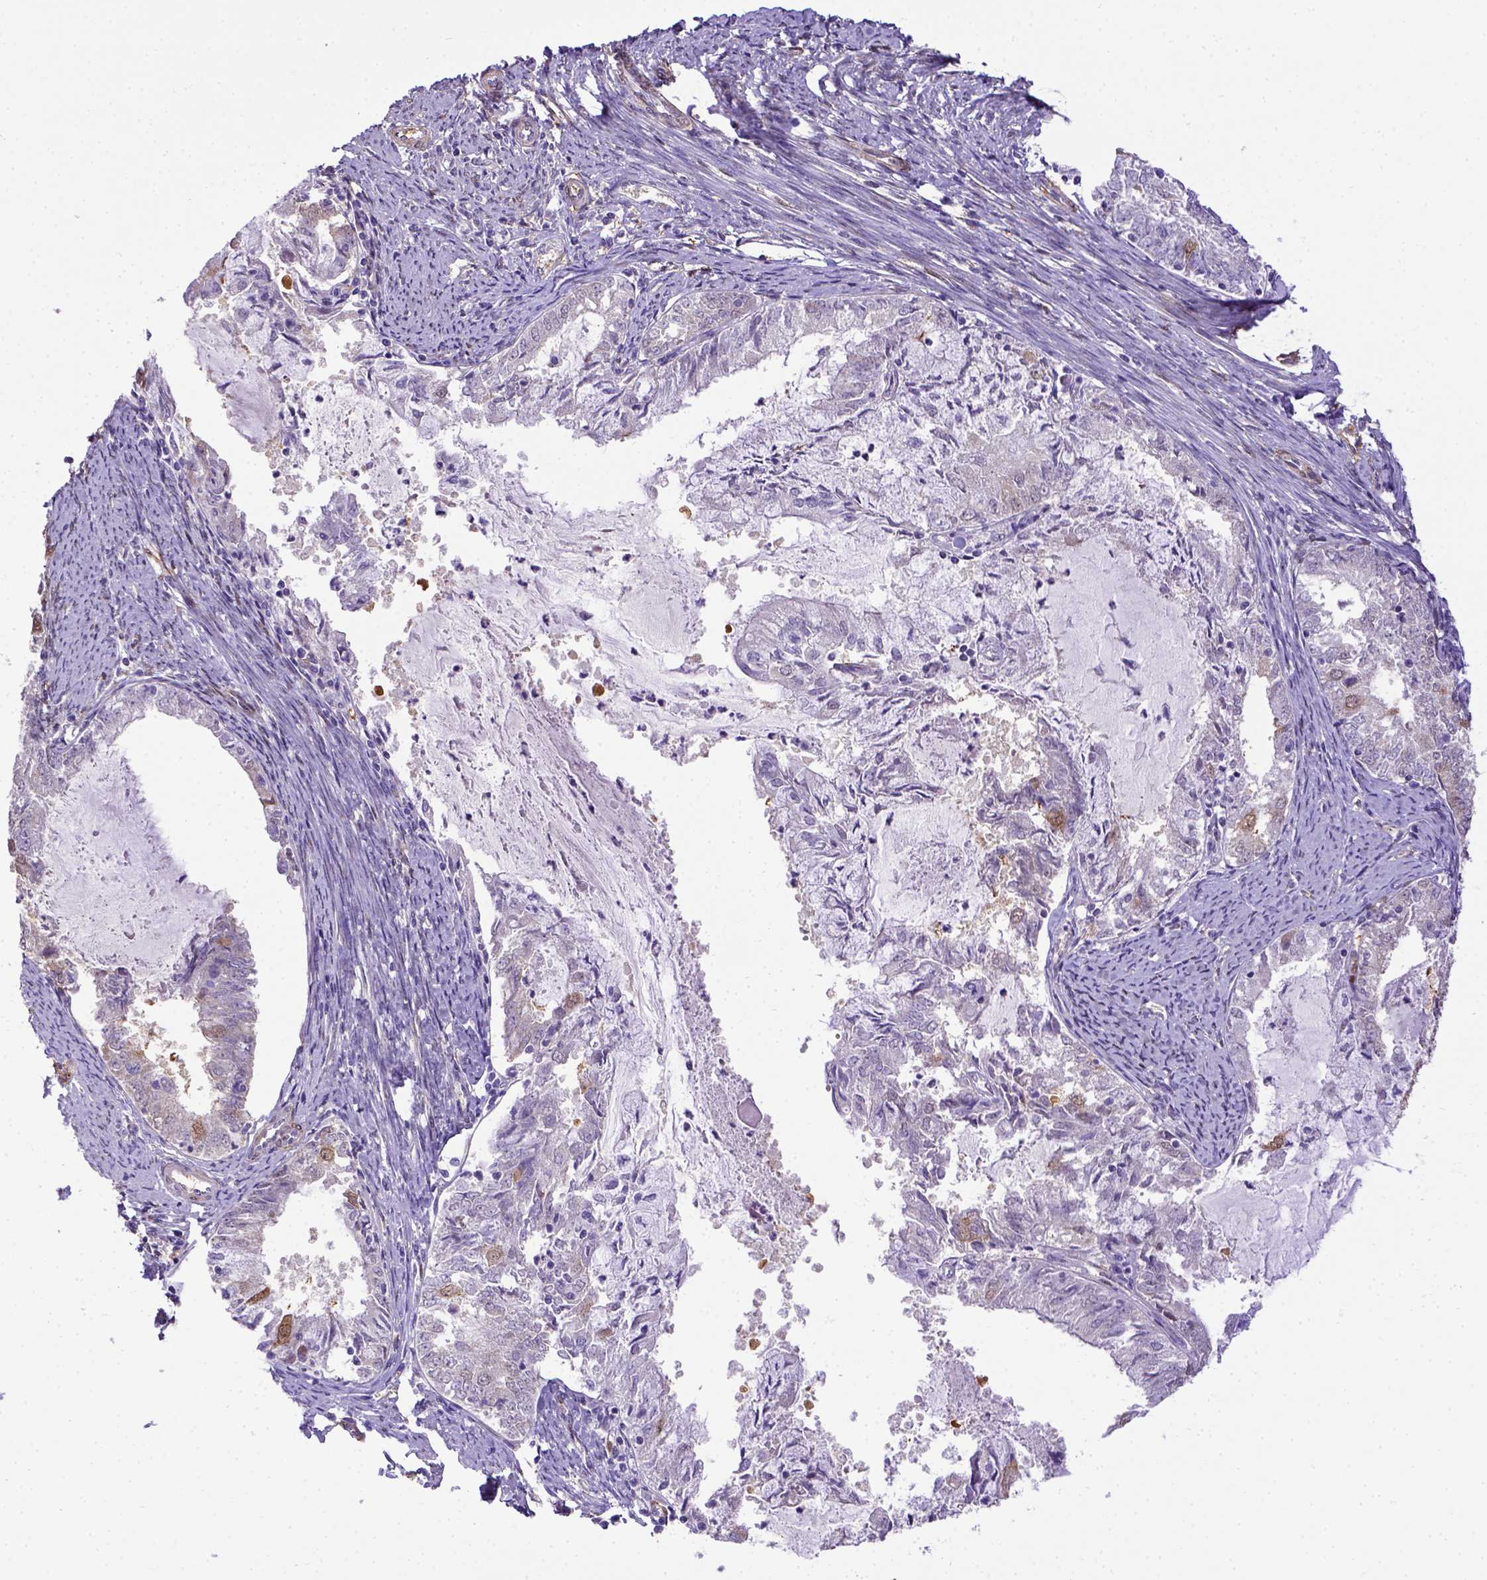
{"staining": {"intensity": "negative", "quantity": "none", "location": "none"}, "tissue": "endometrial cancer", "cell_type": "Tumor cells", "image_type": "cancer", "snomed": [{"axis": "morphology", "description": "Adenocarcinoma, NOS"}, {"axis": "topography", "description": "Endometrium"}], "caption": "A high-resolution histopathology image shows IHC staining of endometrial adenocarcinoma, which demonstrates no significant expression in tumor cells.", "gene": "BTN1A1", "patient": {"sex": "female", "age": 57}}